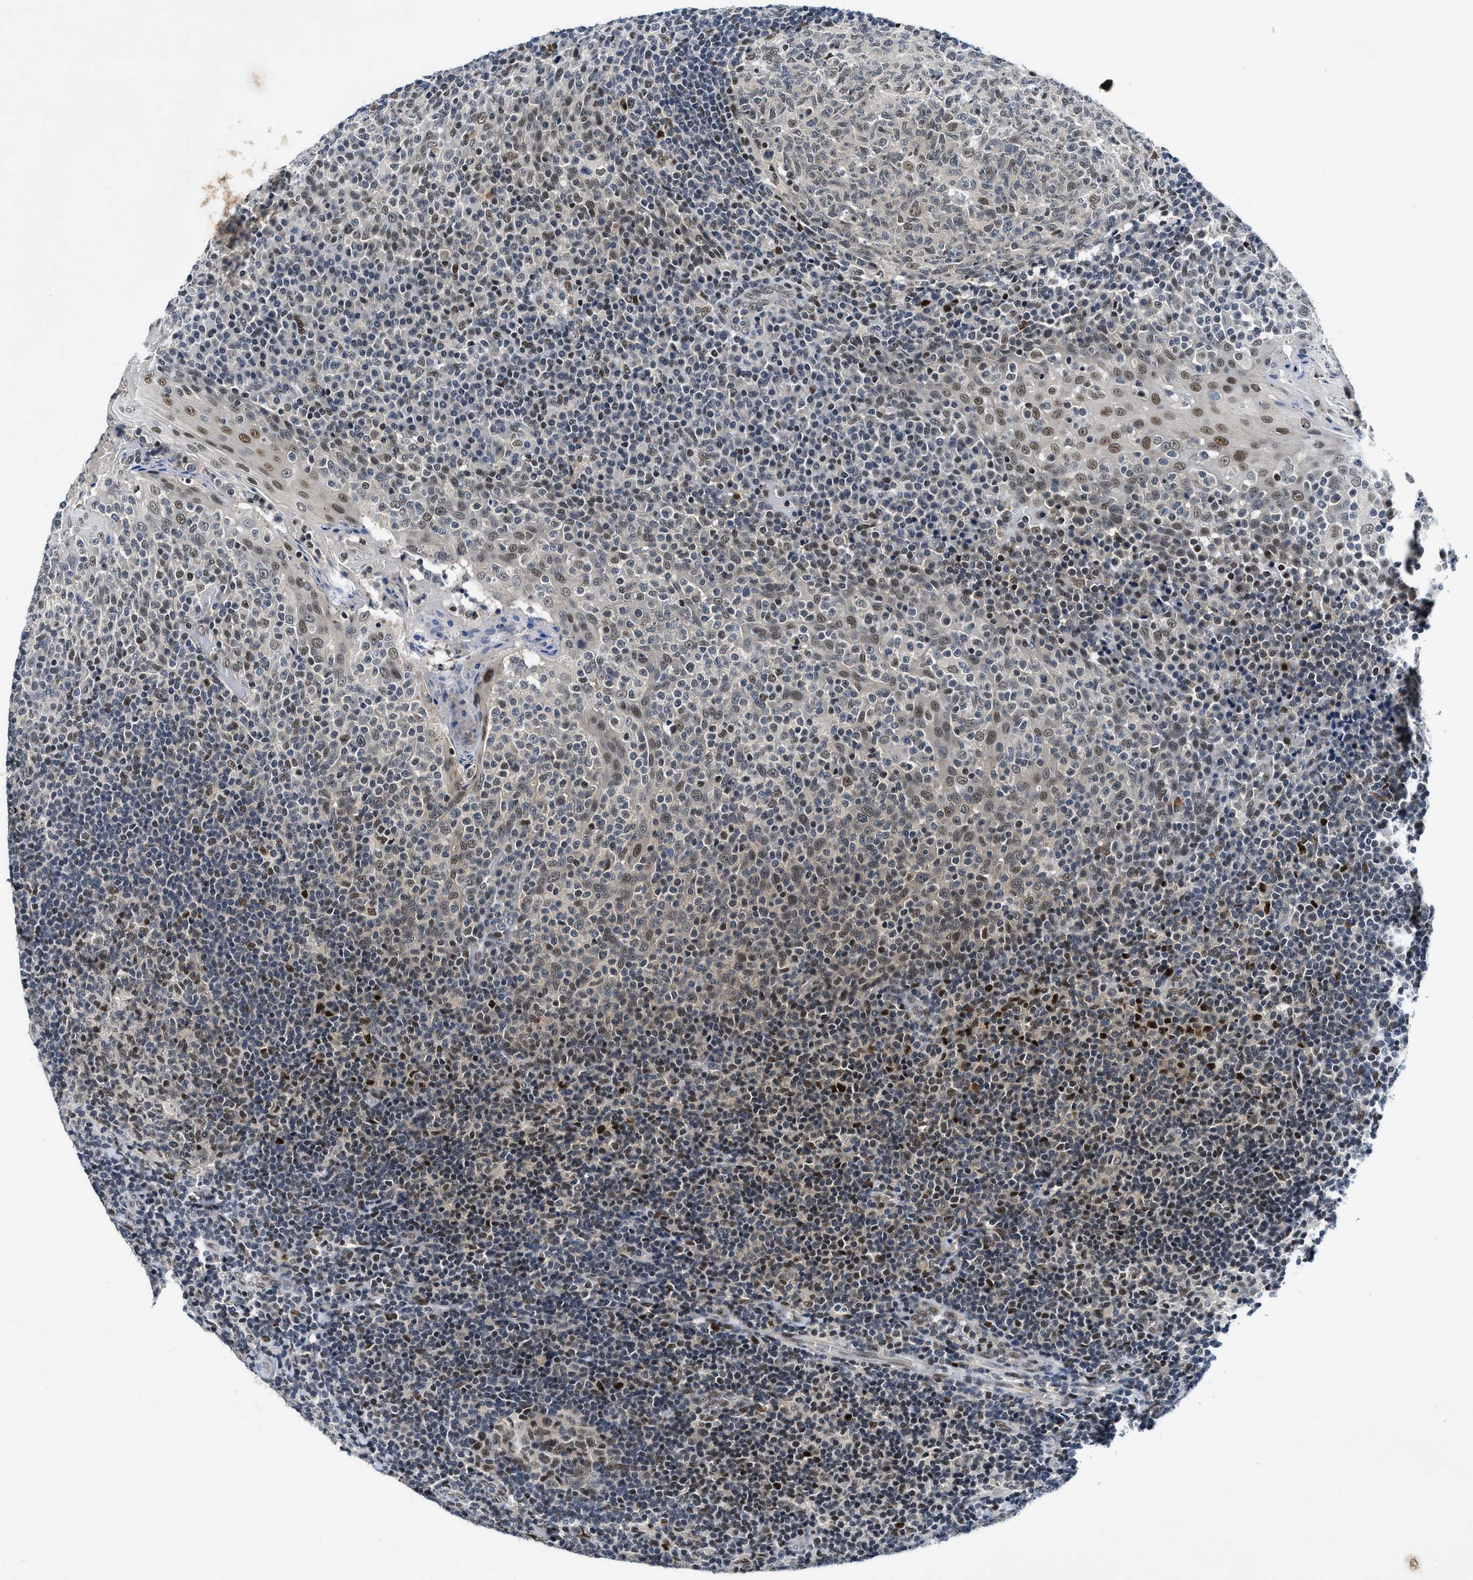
{"staining": {"intensity": "moderate", "quantity": "25%-75%", "location": "nuclear"}, "tissue": "tonsil", "cell_type": "Germinal center cells", "image_type": "normal", "snomed": [{"axis": "morphology", "description": "Normal tissue, NOS"}, {"axis": "topography", "description": "Tonsil"}], "caption": "Protein staining of benign tonsil displays moderate nuclear positivity in approximately 25%-75% of germinal center cells. The staining is performed using DAB (3,3'-diaminobenzidine) brown chromogen to label protein expression. The nuclei are counter-stained blue using hematoxylin.", "gene": "NCOA1", "patient": {"sex": "female", "age": 19}}